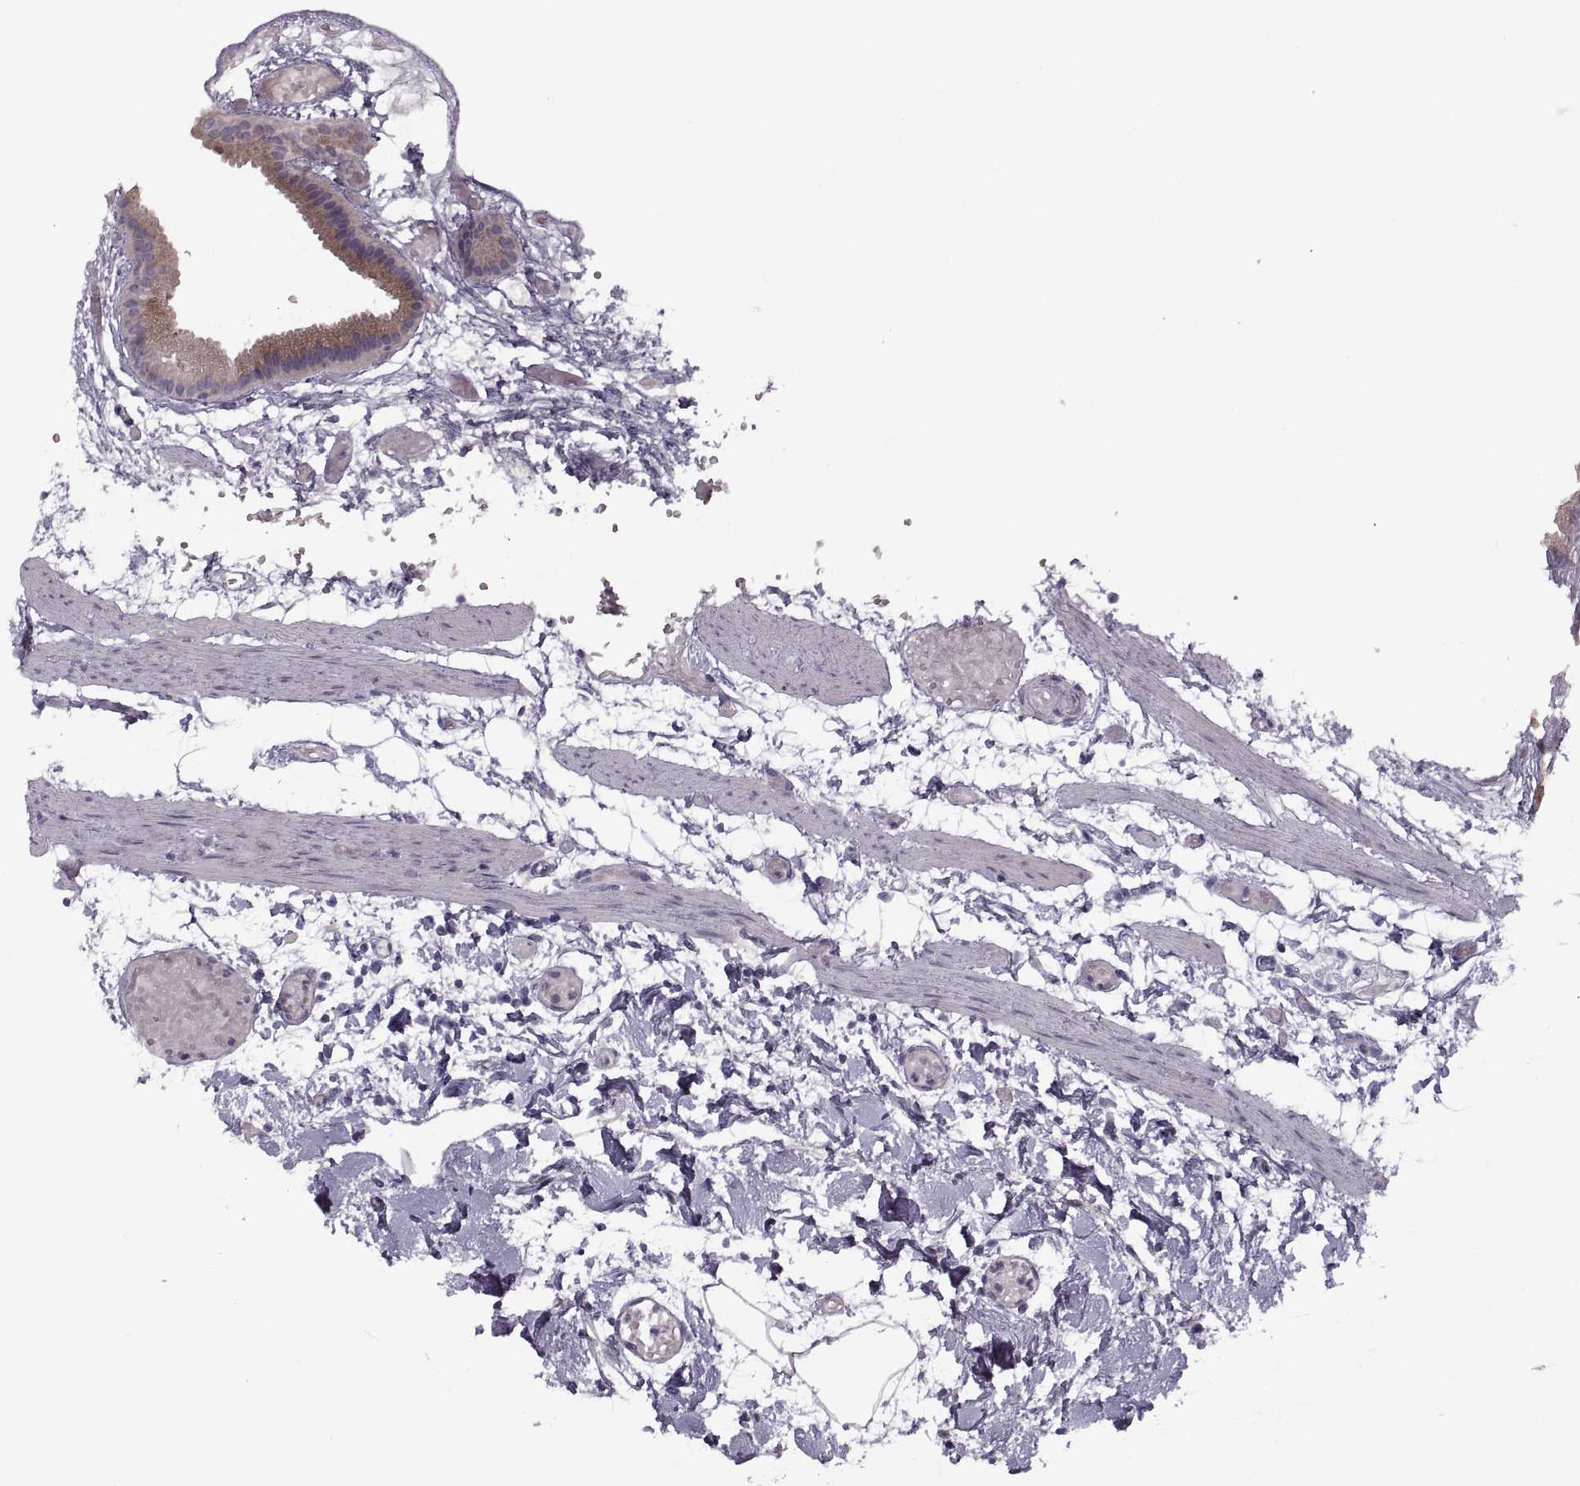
{"staining": {"intensity": "weak", "quantity": ">75%", "location": "cytoplasmic/membranous"}, "tissue": "gallbladder", "cell_type": "Glandular cells", "image_type": "normal", "snomed": [{"axis": "morphology", "description": "Normal tissue, NOS"}, {"axis": "topography", "description": "Gallbladder"}], "caption": "A brown stain shows weak cytoplasmic/membranous expression of a protein in glandular cells of benign human gallbladder. (Brightfield microscopy of DAB IHC at high magnification).", "gene": "H2AP", "patient": {"sex": "female", "age": 45}}